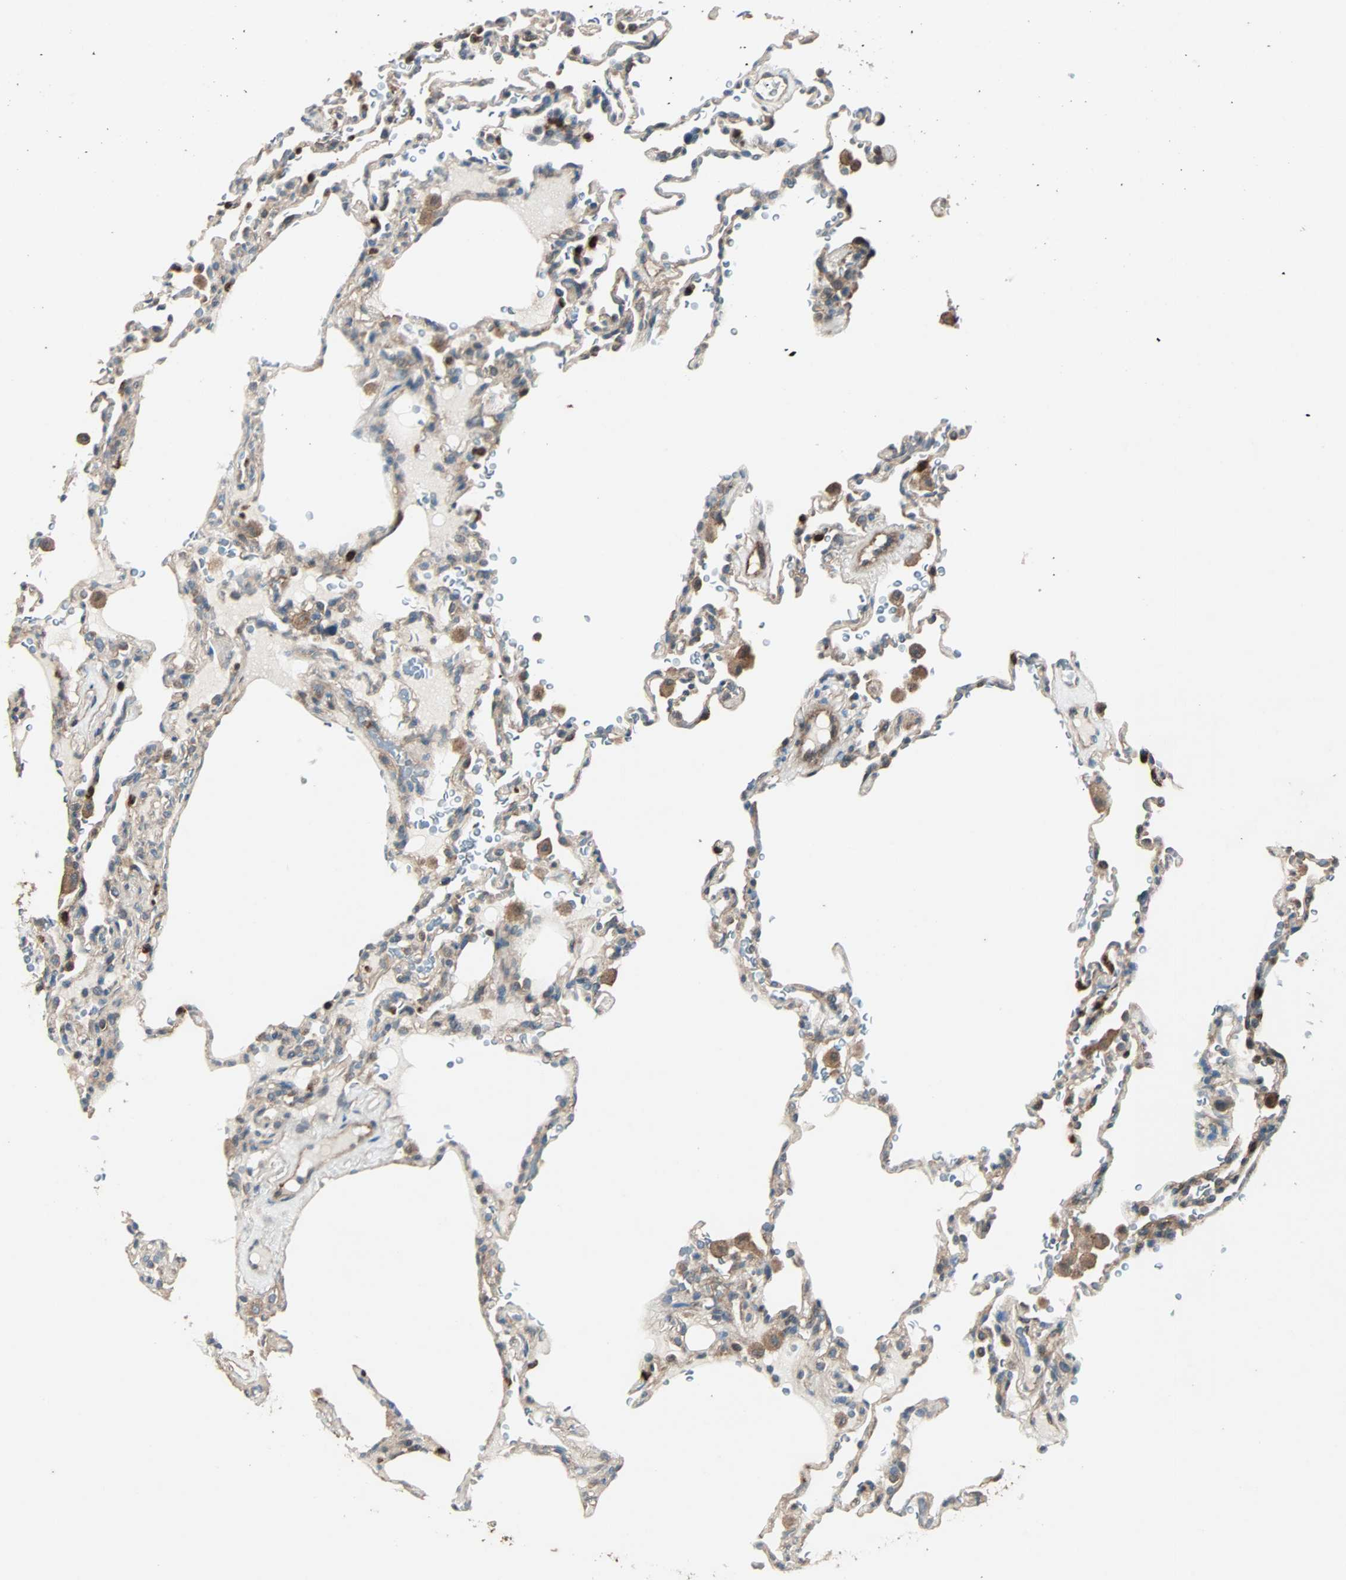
{"staining": {"intensity": "weak", "quantity": ">75%", "location": "cytoplasmic/membranous"}, "tissue": "lung", "cell_type": "Alveolar cells", "image_type": "normal", "snomed": [{"axis": "morphology", "description": "Normal tissue, NOS"}, {"axis": "topography", "description": "Lung"}], "caption": "IHC micrograph of benign lung: lung stained using immunohistochemistry displays low levels of weak protein expression localized specifically in the cytoplasmic/membranous of alveolar cells, appearing as a cytoplasmic/membranous brown color.", "gene": "GCK", "patient": {"sex": "male", "age": 59}}